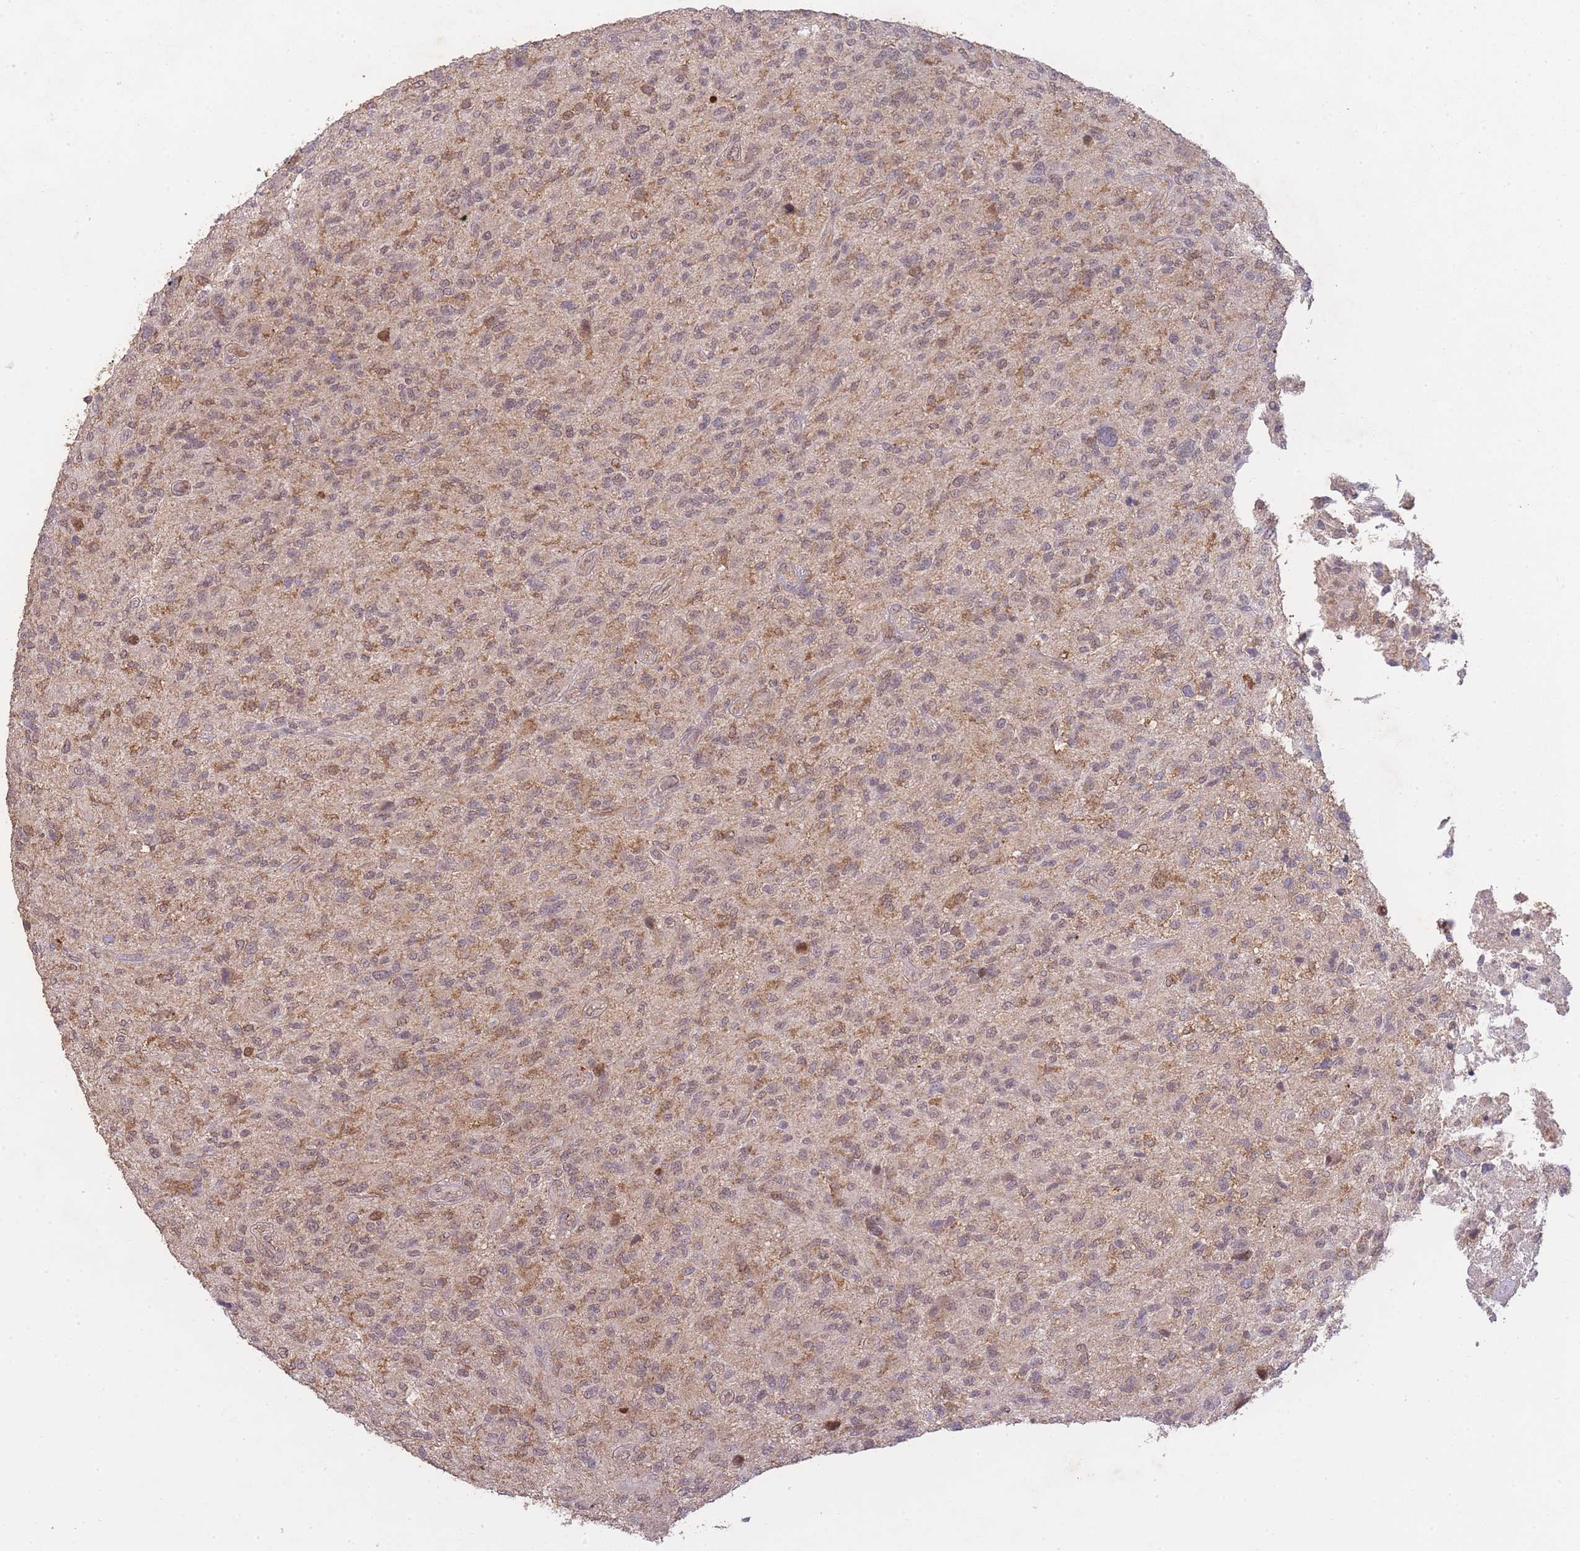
{"staining": {"intensity": "moderate", "quantity": "25%-75%", "location": "cytoplasmic/membranous,nuclear"}, "tissue": "glioma", "cell_type": "Tumor cells", "image_type": "cancer", "snomed": [{"axis": "morphology", "description": "Glioma, malignant, High grade"}, {"axis": "topography", "description": "Brain"}], "caption": "Human glioma stained for a protein (brown) shows moderate cytoplasmic/membranous and nuclear positive staining in about 25%-75% of tumor cells.", "gene": "RNF144B", "patient": {"sex": "male", "age": 47}}